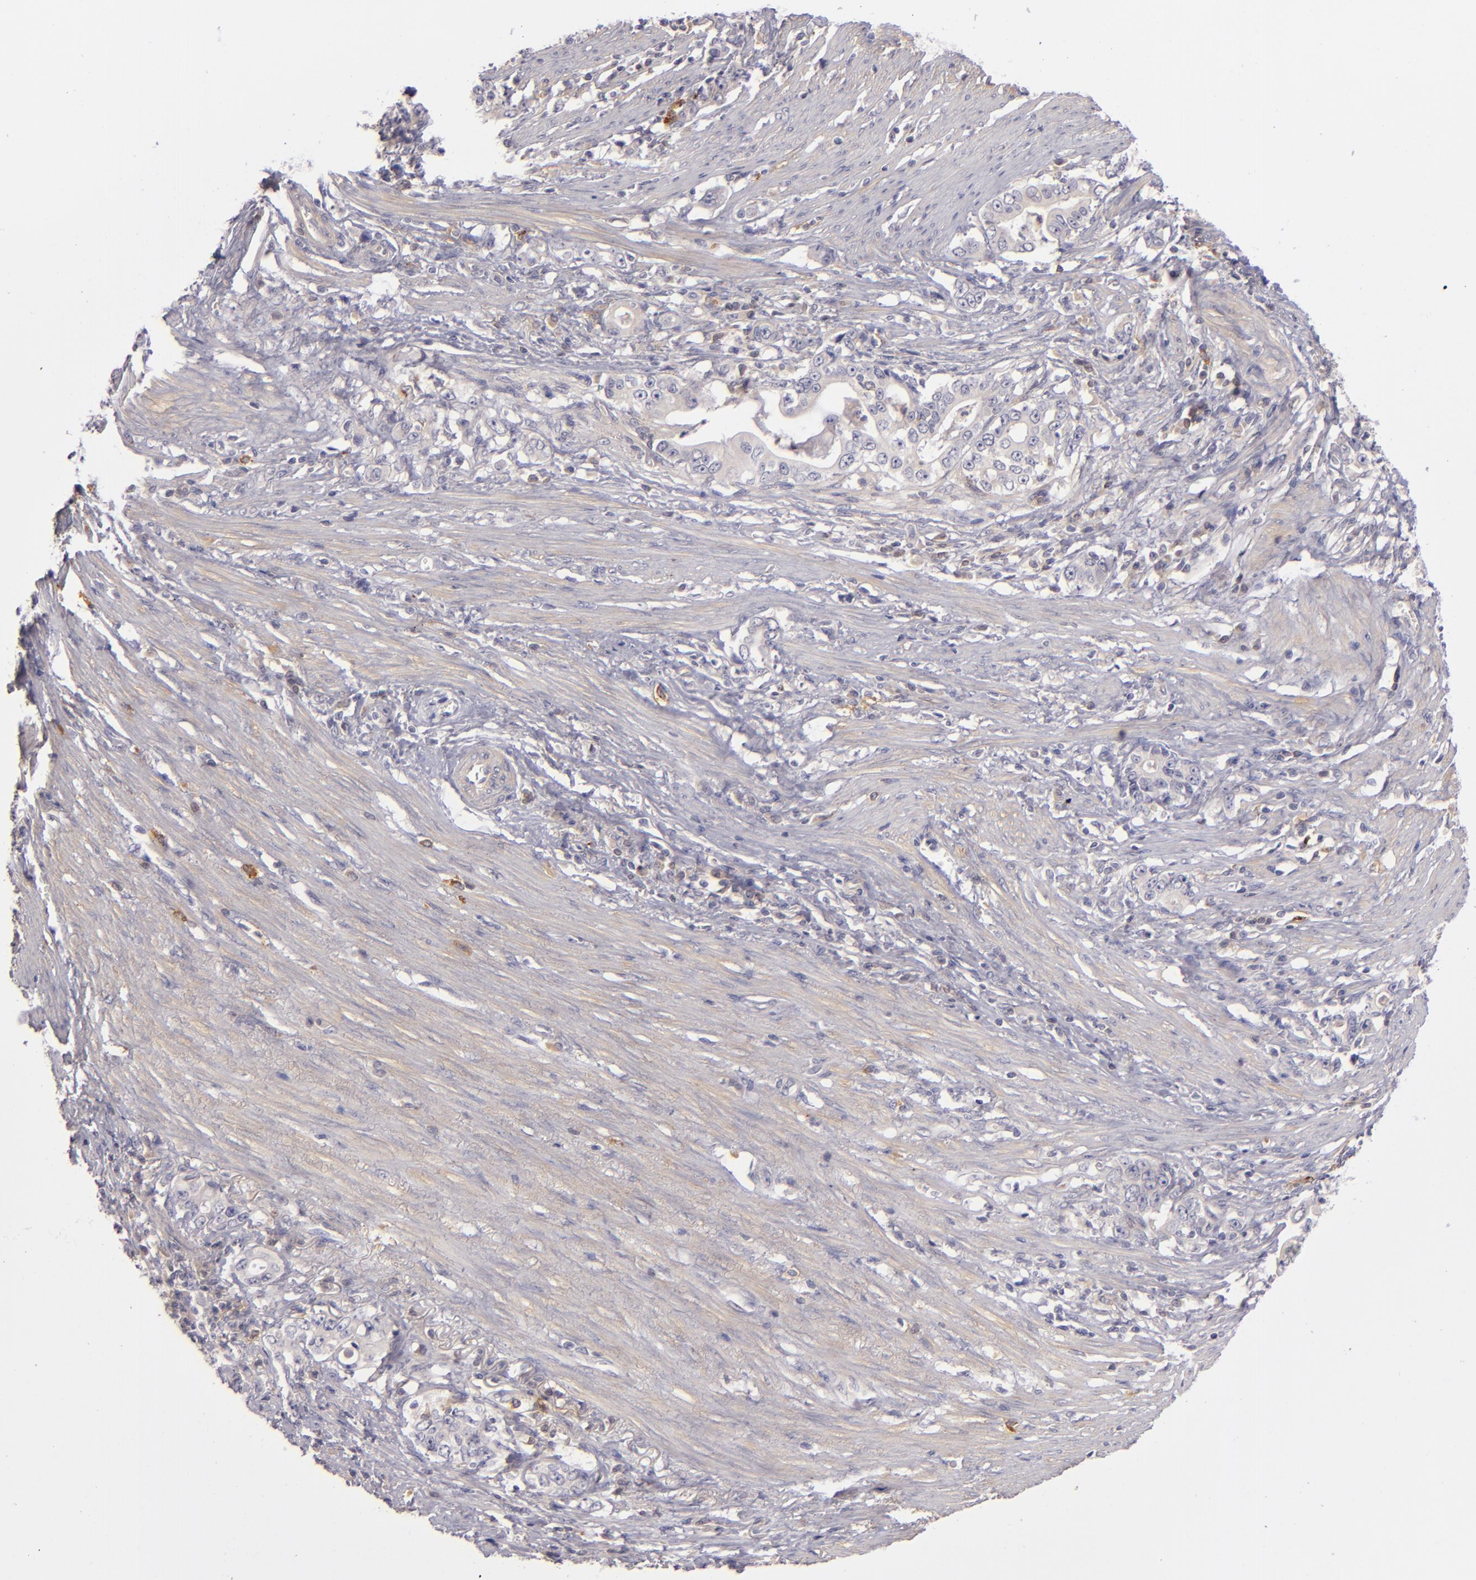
{"staining": {"intensity": "negative", "quantity": "none", "location": "none"}, "tissue": "stomach cancer", "cell_type": "Tumor cells", "image_type": "cancer", "snomed": [{"axis": "morphology", "description": "Adenocarcinoma, NOS"}, {"axis": "topography", "description": "Stomach, lower"}], "caption": "An immunohistochemistry histopathology image of stomach cancer (adenocarcinoma) is shown. There is no staining in tumor cells of stomach cancer (adenocarcinoma).", "gene": "CD83", "patient": {"sex": "female", "age": 72}}